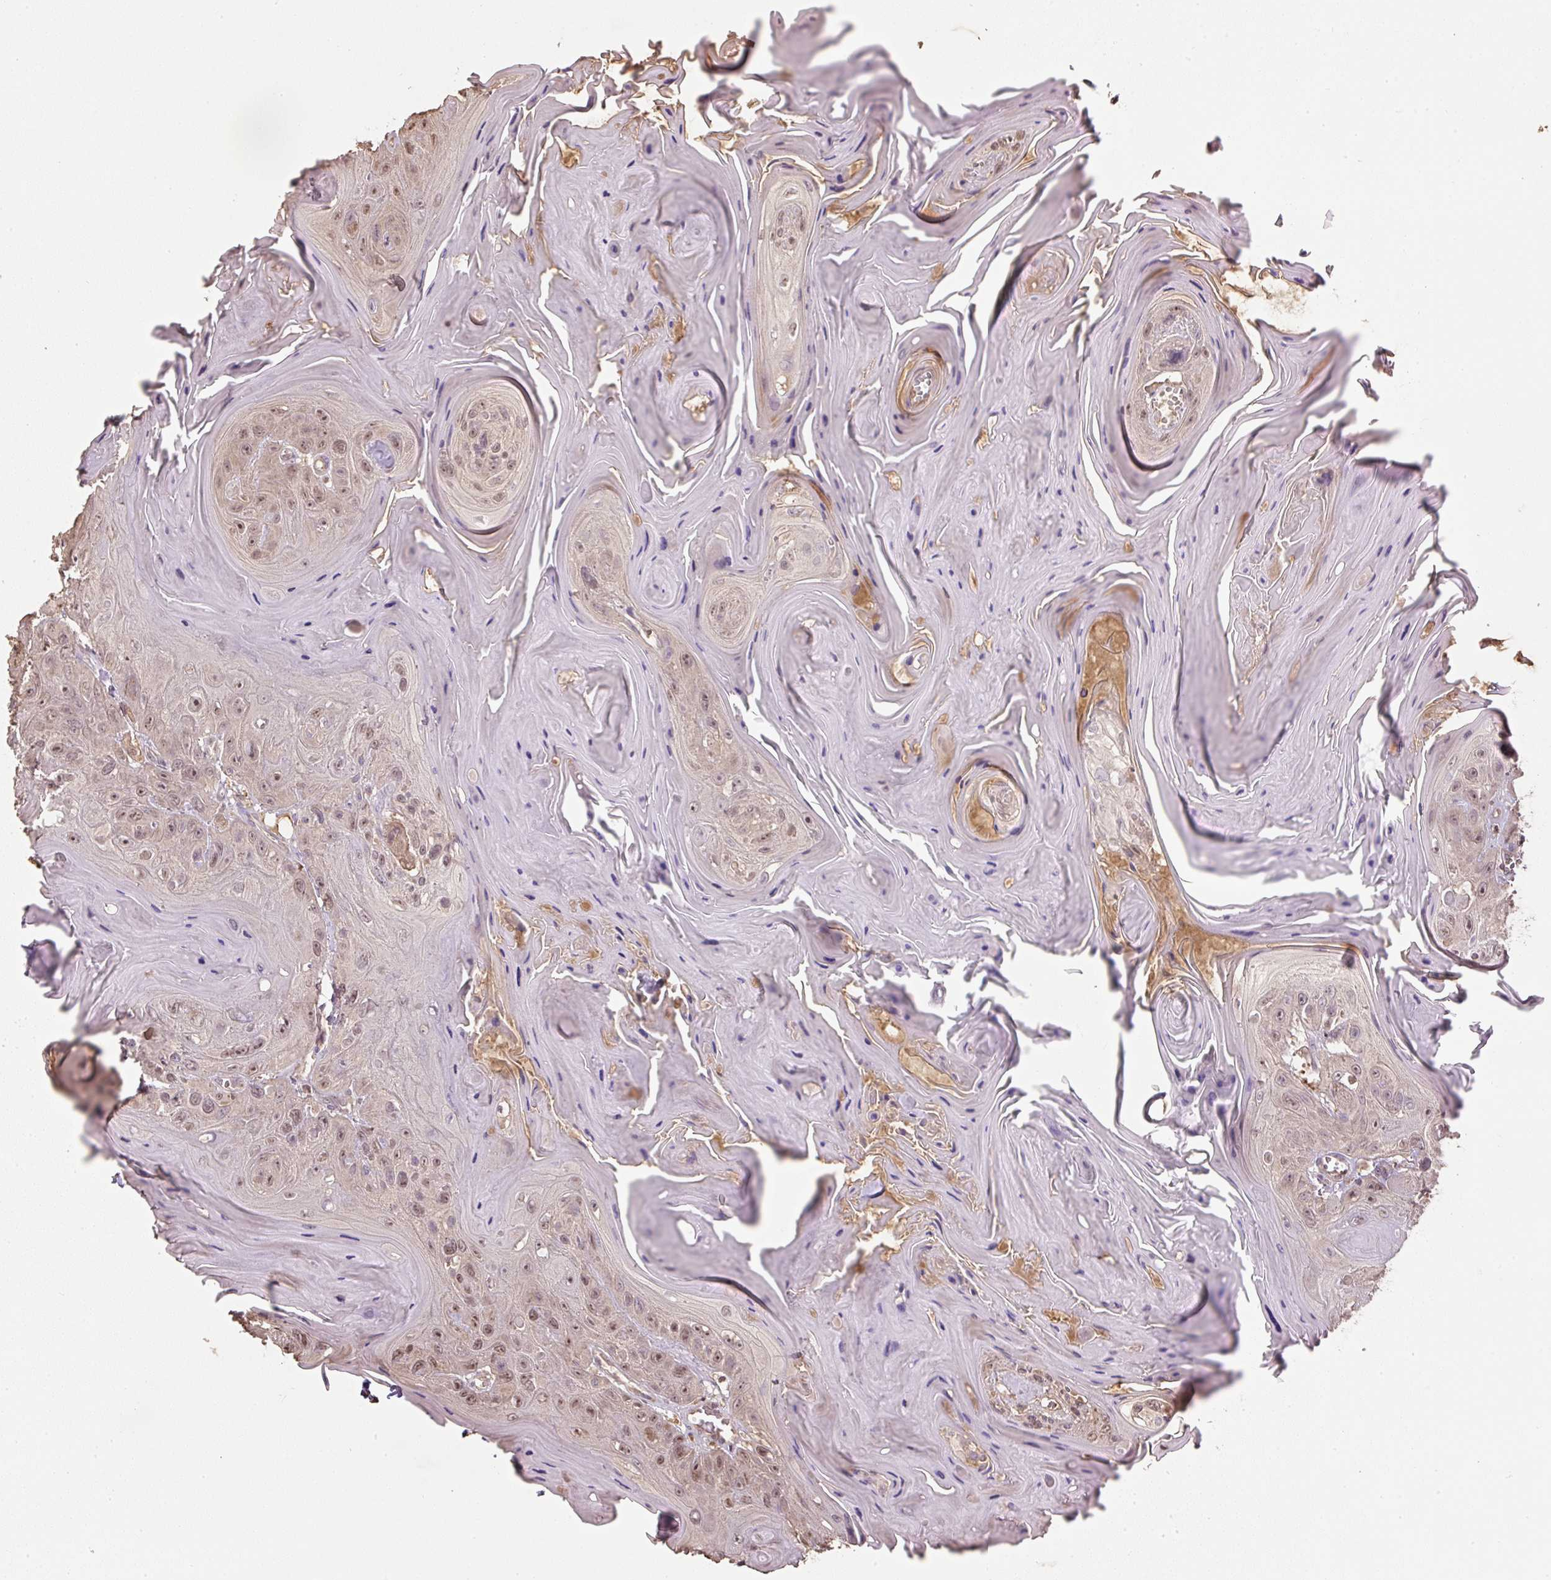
{"staining": {"intensity": "moderate", "quantity": ">75%", "location": "cytoplasmic/membranous,nuclear"}, "tissue": "head and neck cancer", "cell_type": "Tumor cells", "image_type": "cancer", "snomed": [{"axis": "morphology", "description": "Squamous cell carcinoma, NOS"}, {"axis": "topography", "description": "Head-Neck"}], "caption": "Human head and neck squamous cell carcinoma stained for a protein (brown) displays moderate cytoplasmic/membranous and nuclear positive staining in about >75% of tumor cells.", "gene": "TMEM170B", "patient": {"sex": "female", "age": 59}}